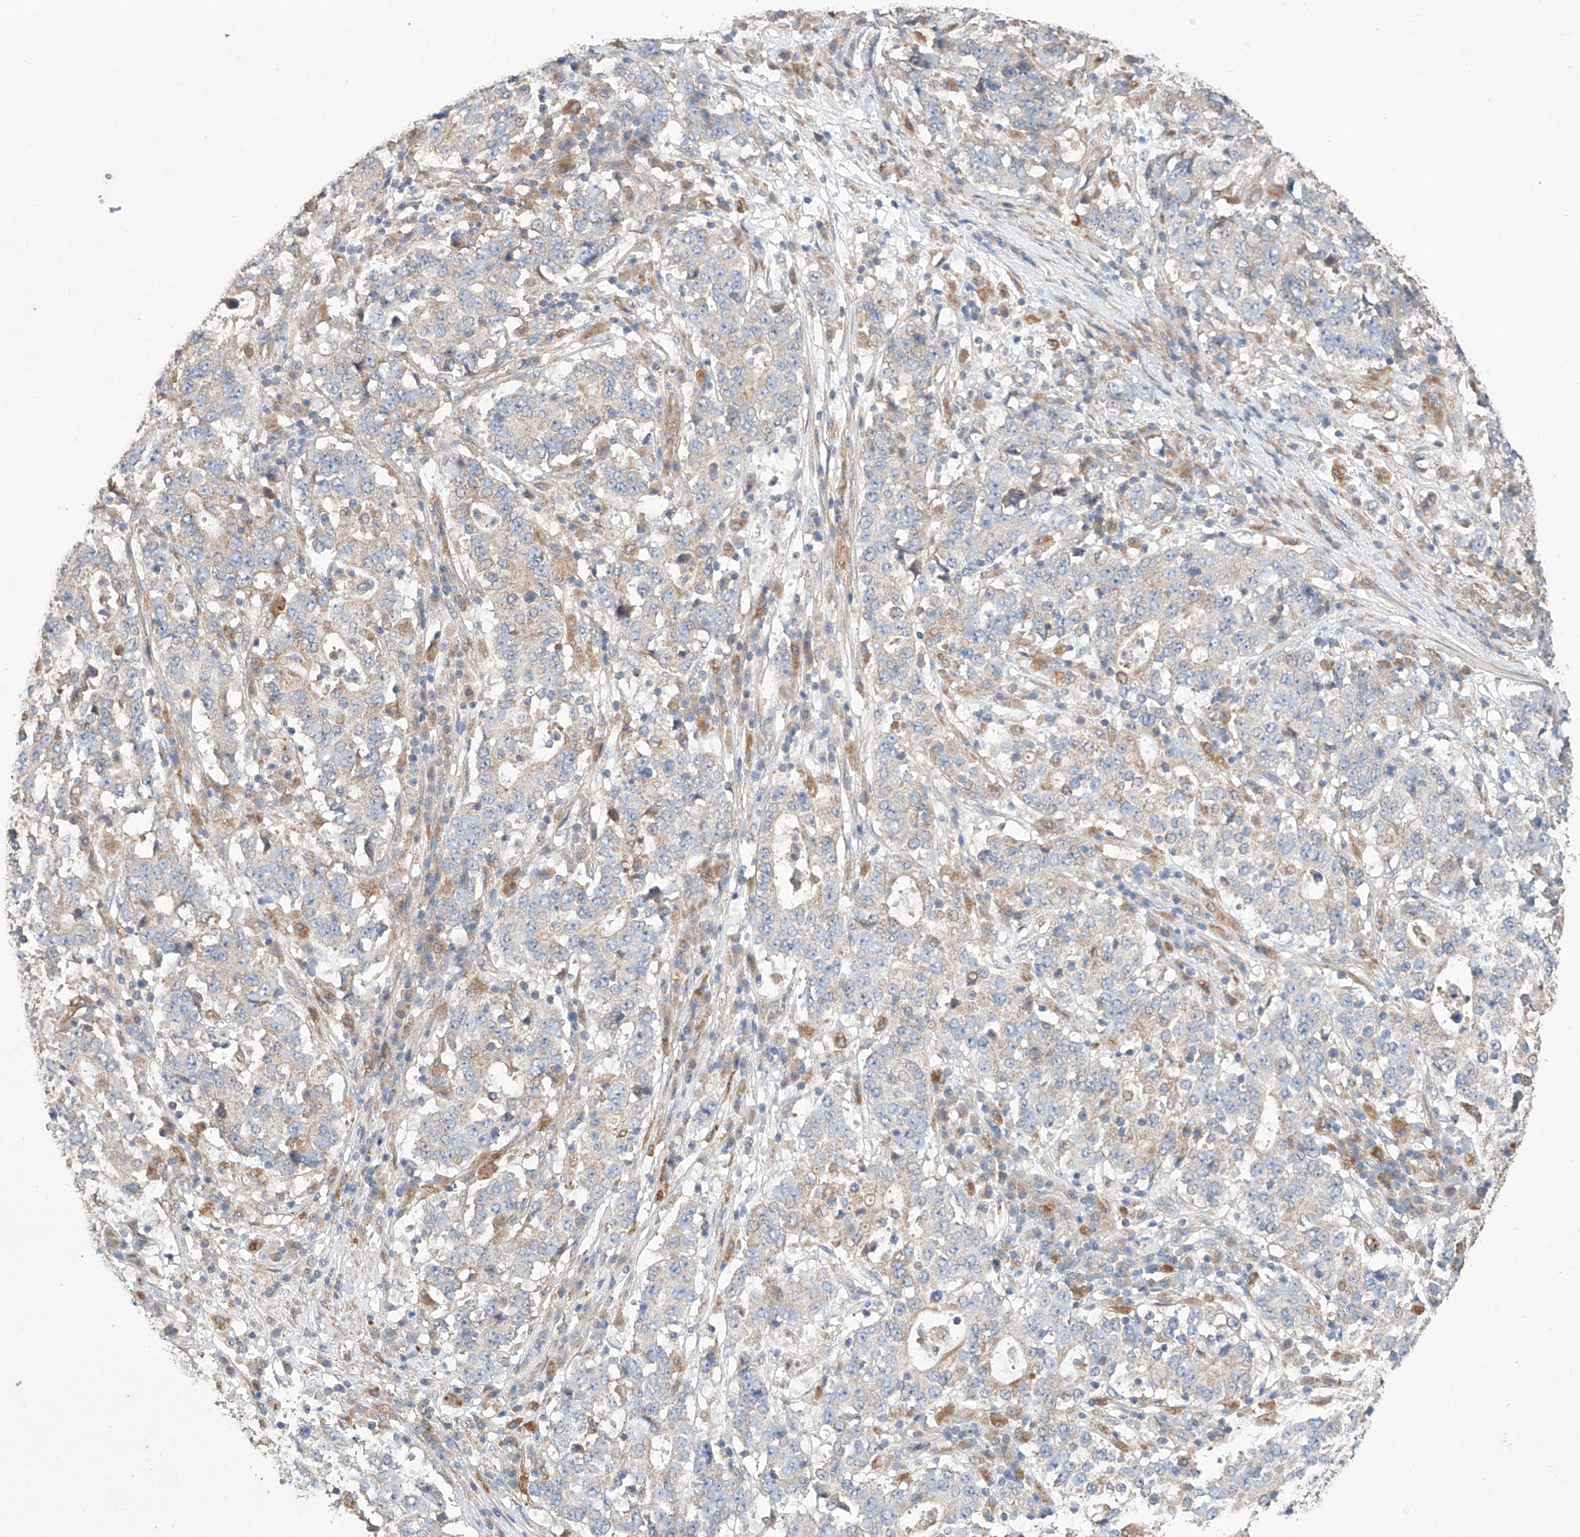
{"staining": {"intensity": "negative", "quantity": "none", "location": "none"}, "tissue": "stomach cancer", "cell_type": "Tumor cells", "image_type": "cancer", "snomed": [{"axis": "morphology", "description": "Adenocarcinoma, NOS"}, {"axis": "topography", "description": "Stomach"}], "caption": "High power microscopy image of an immunohistochemistry (IHC) histopathology image of adenocarcinoma (stomach), revealing no significant expression in tumor cells.", "gene": "C6orf62", "patient": {"sex": "male", "age": 59}}